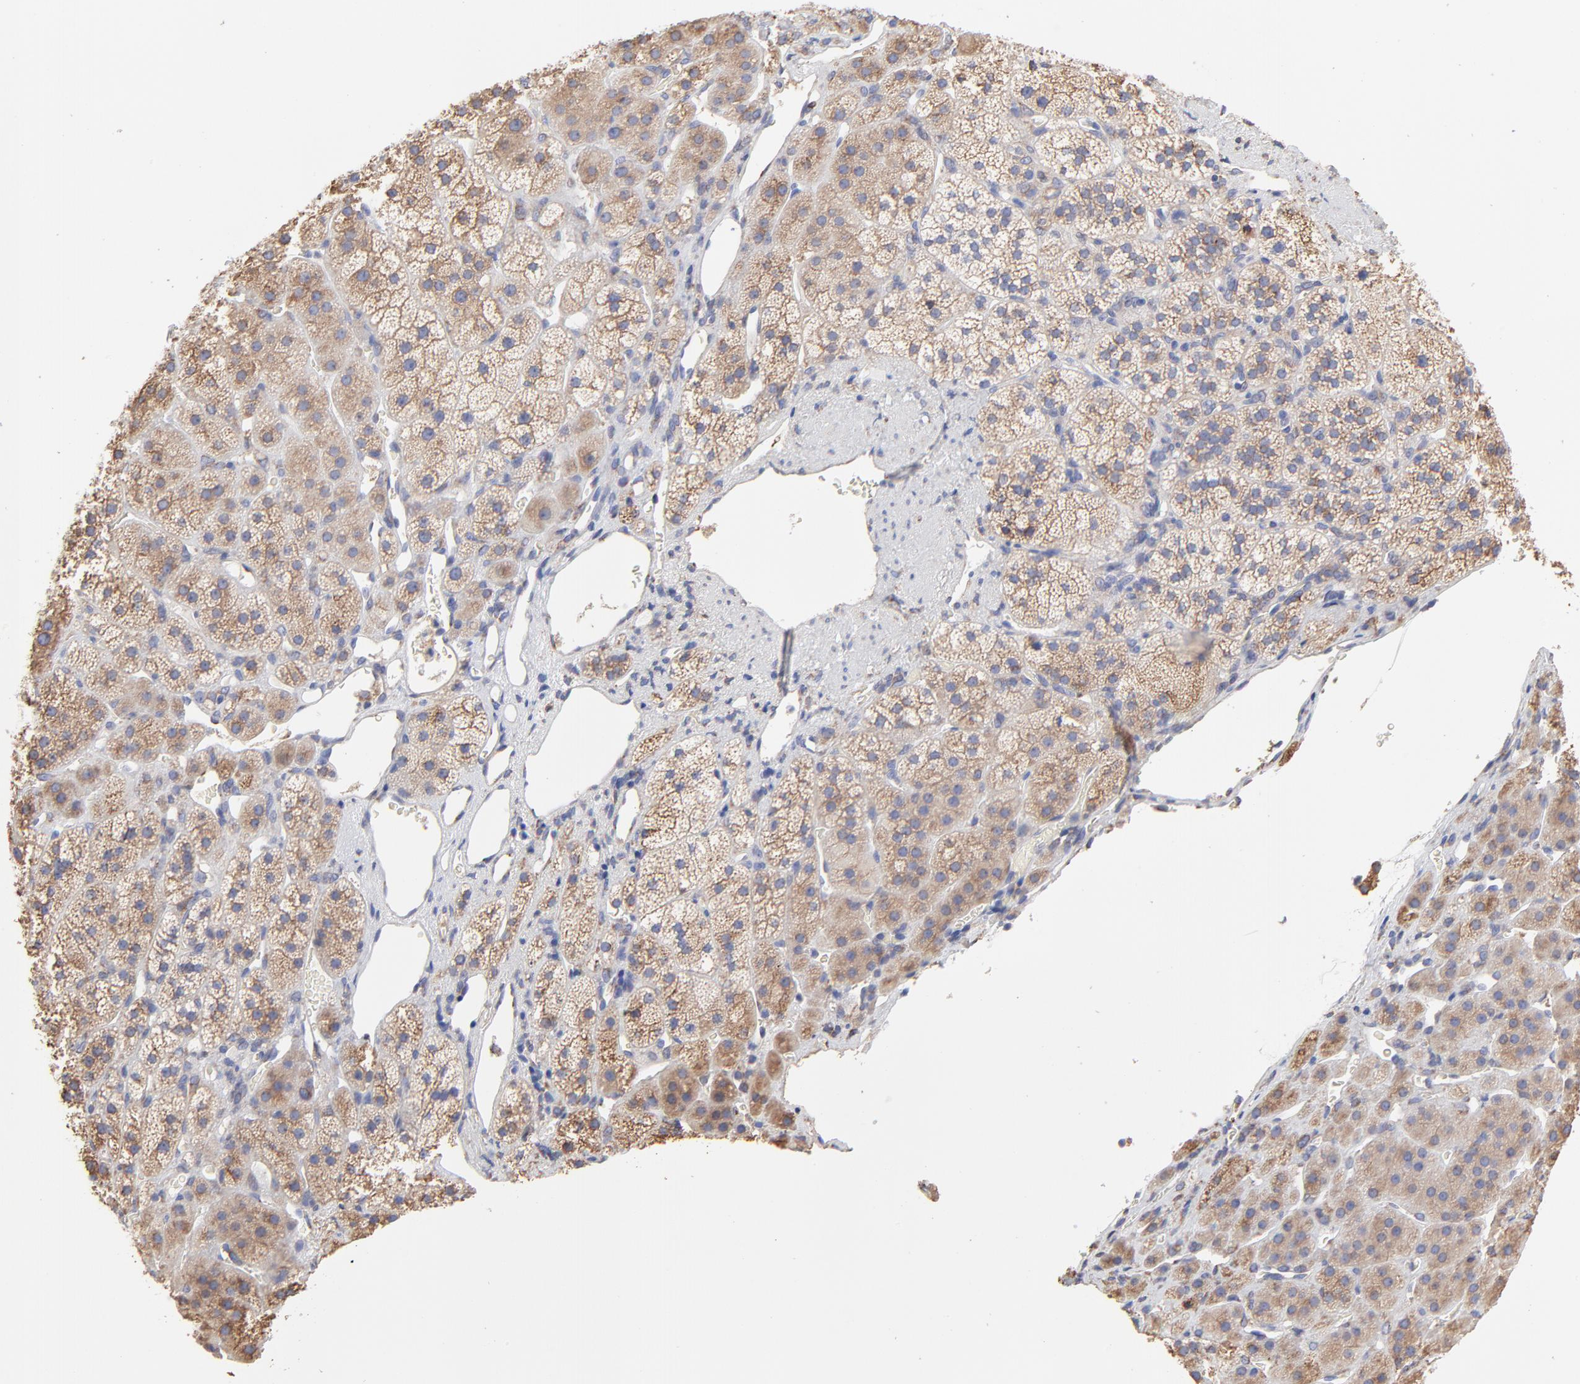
{"staining": {"intensity": "moderate", "quantity": "25%-75%", "location": "cytoplasmic/membranous"}, "tissue": "adrenal gland", "cell_type": "Glandular cells", "image_type": "normal", "snomed": [{"axis": "morphology", "description": "Normal tissue, NOS"}, {"axis": "topography", "description": "Adrenal gland"}], "caption": "A micrograph of adrenal gland stained for a protein displays moderate cytoplasmic/membranous brown staining in glandular cells. Using DAB (brown) and hematoxylin (blue) stains, captured at high magnification using brightfield microscopy.", "gene": "LMAN1", "patient": {"sex": "female", "age": 44}}